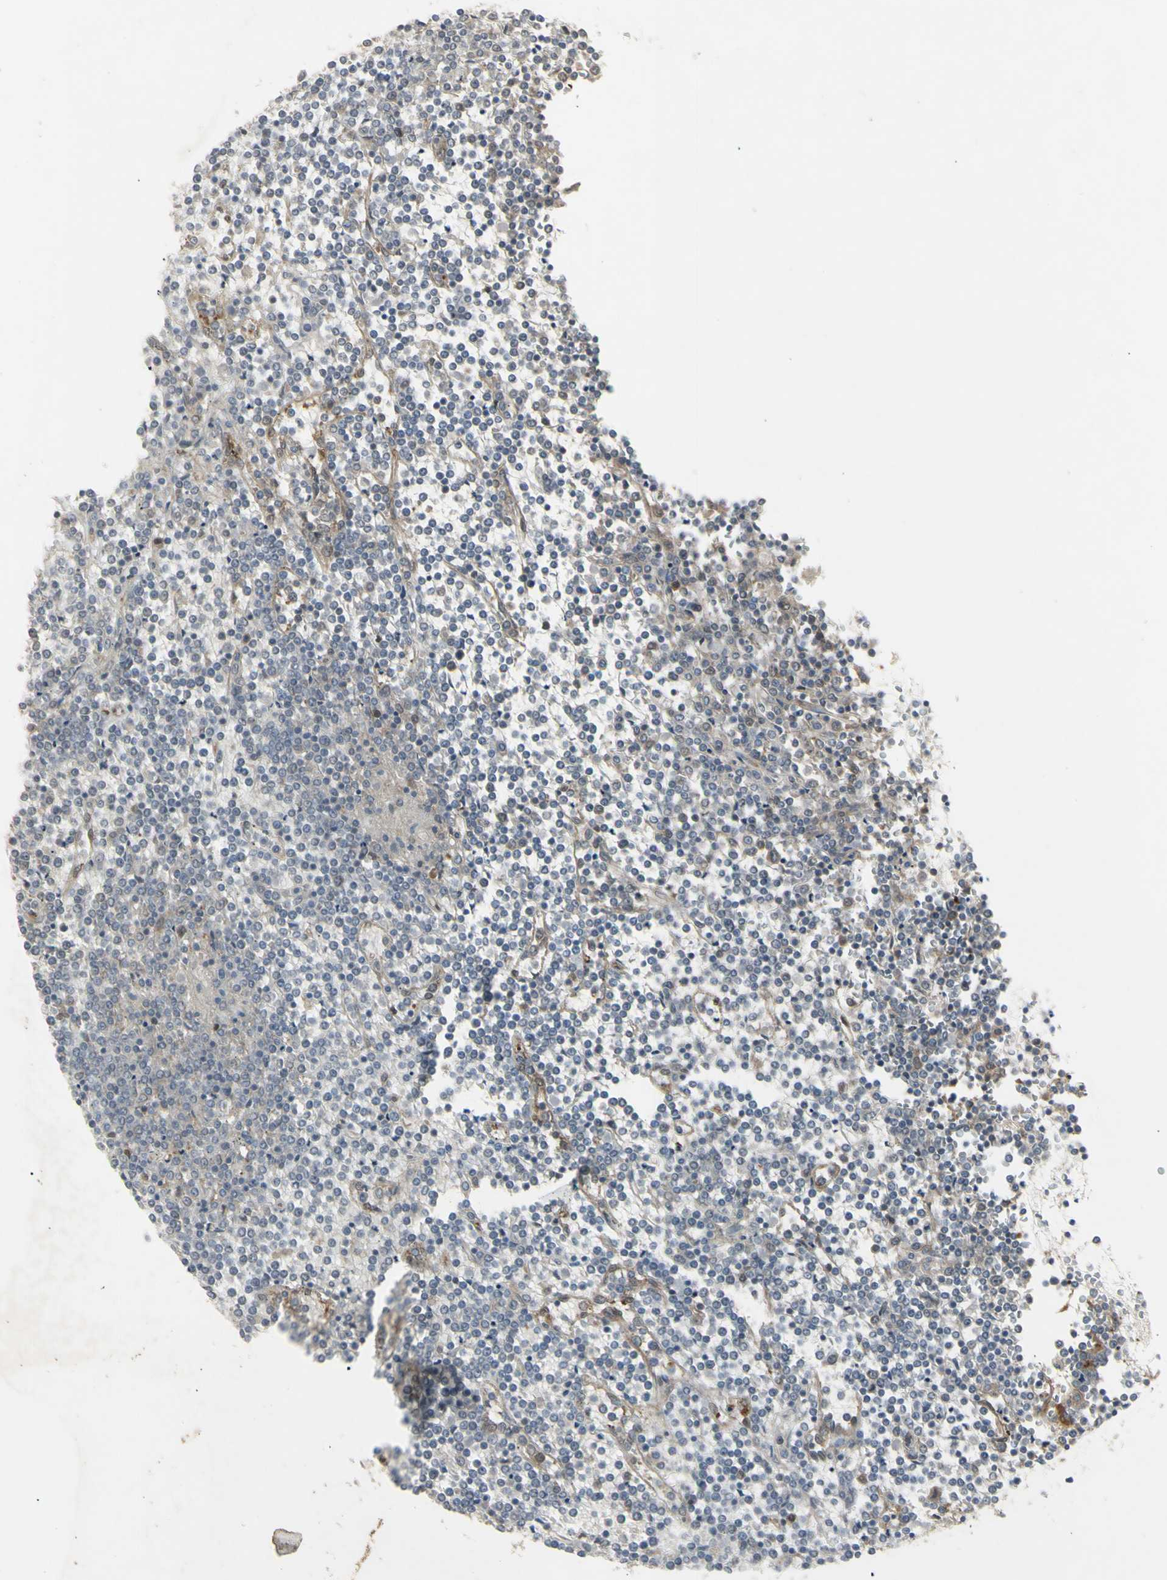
{"staining": {"intensity": "moderate", "quantity": ">75%", "location": "cytoplasmic/membranous"}, "tissue": "lymphoma", "cell_type": "Tumor cells", "image_type": "cancer", "snomed": [{"axis": "morphology", "description": "Malignant lymphoma, non-Hodgkin's type, Low grade"}, {"axis": "topography", "description": "Spleen"}], "caption": "A high-resolution micrograph shows immunohistochemistry (IHC) staining of lymphoma, which shows moderate cytoplasmic/membranous staining in approximately >75% of tumor cells.", "gene": "CHURC1-FNTB", "patient": {"sex": "female", "age": 19}}